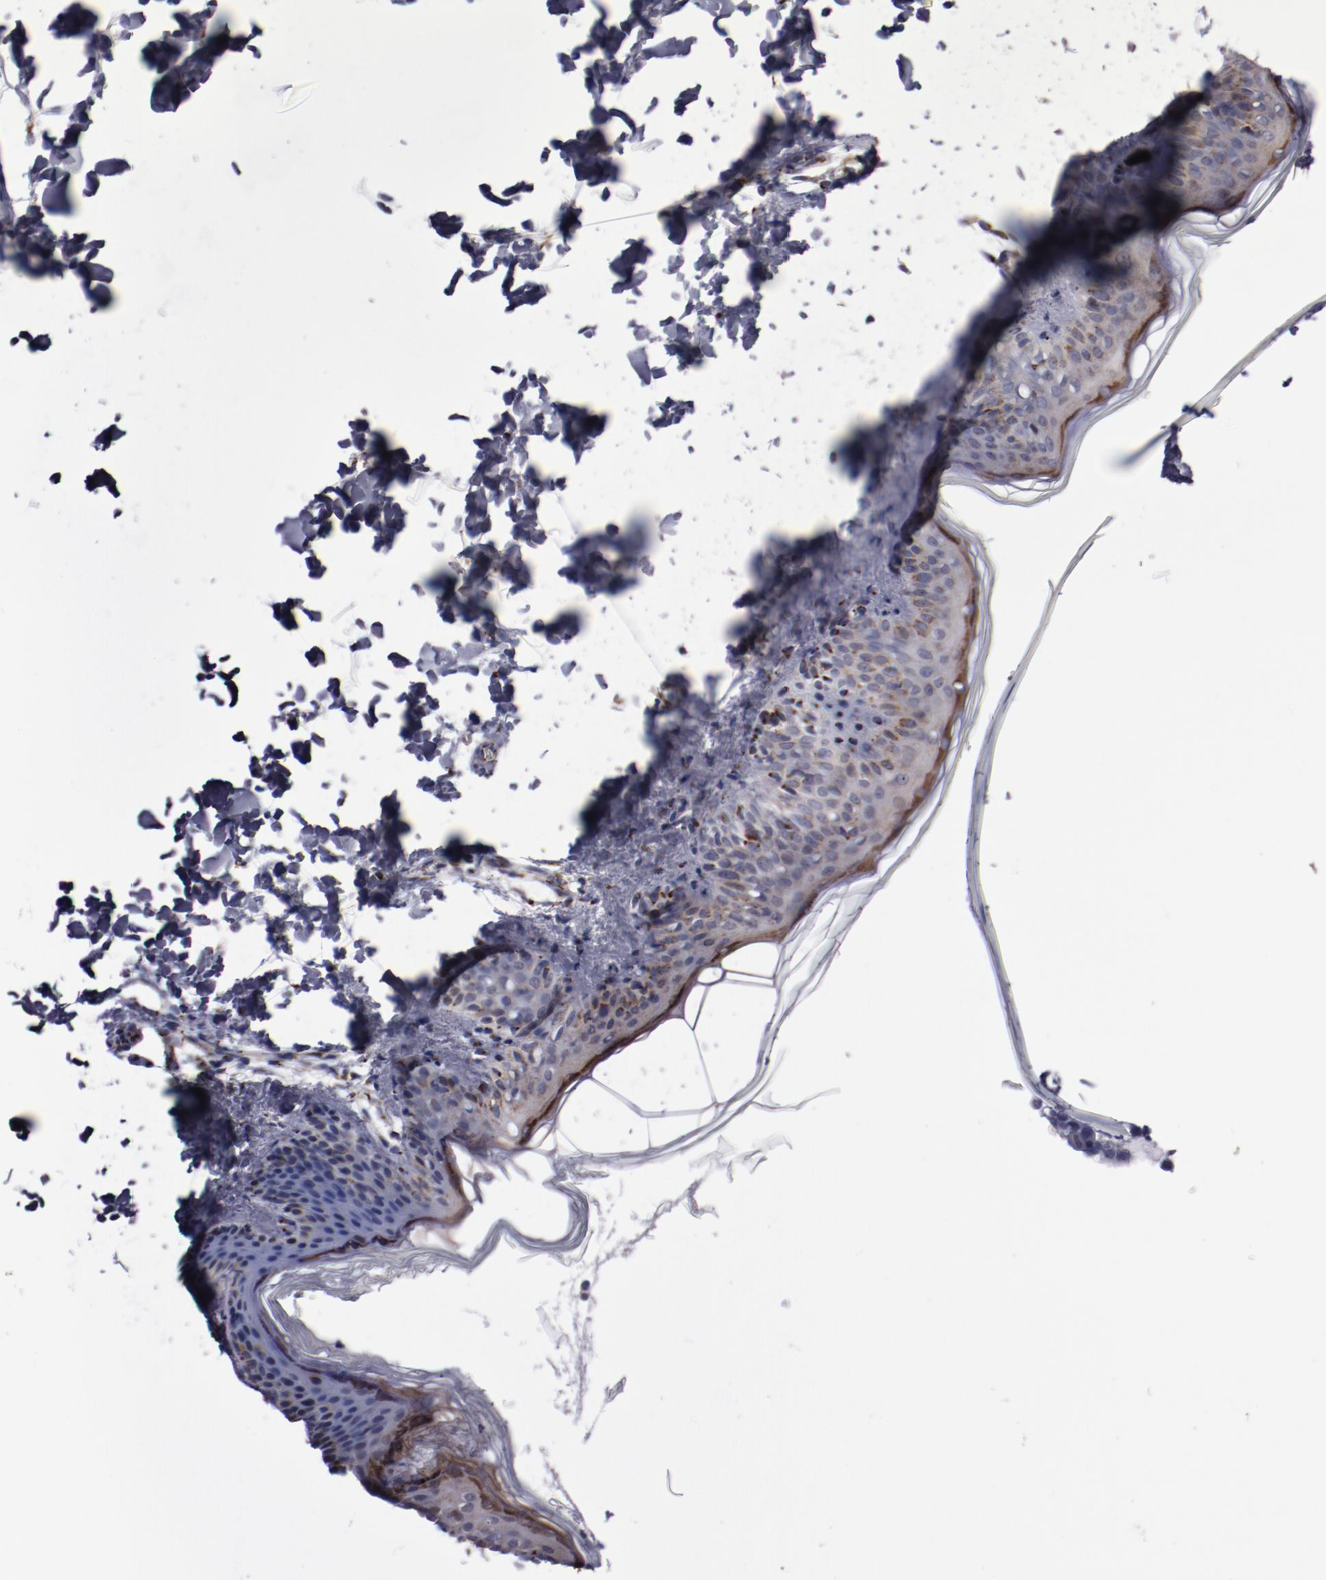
{"staining": {"intensity": "moderate", "quantity": ">75%", "location": "cytoplasmic/membranous"}, "tissue": "skin", "cell_type": "Fibroblasts", "image_type": "normal", "snomed": [{"axis": "morphology", "description": "Normal tissue, NOS"}, {"axis": "topography", "description": "Skin"}], "caption": "An image of skin stained for a protein reveals moderate cytoplasmic/membranous brown staining in fibroblasts. The protein is shown in brown color, while the nuclei are stained blue.", "gene": "GOLIM4", "patient": {"sex": "female", "age": 4}}